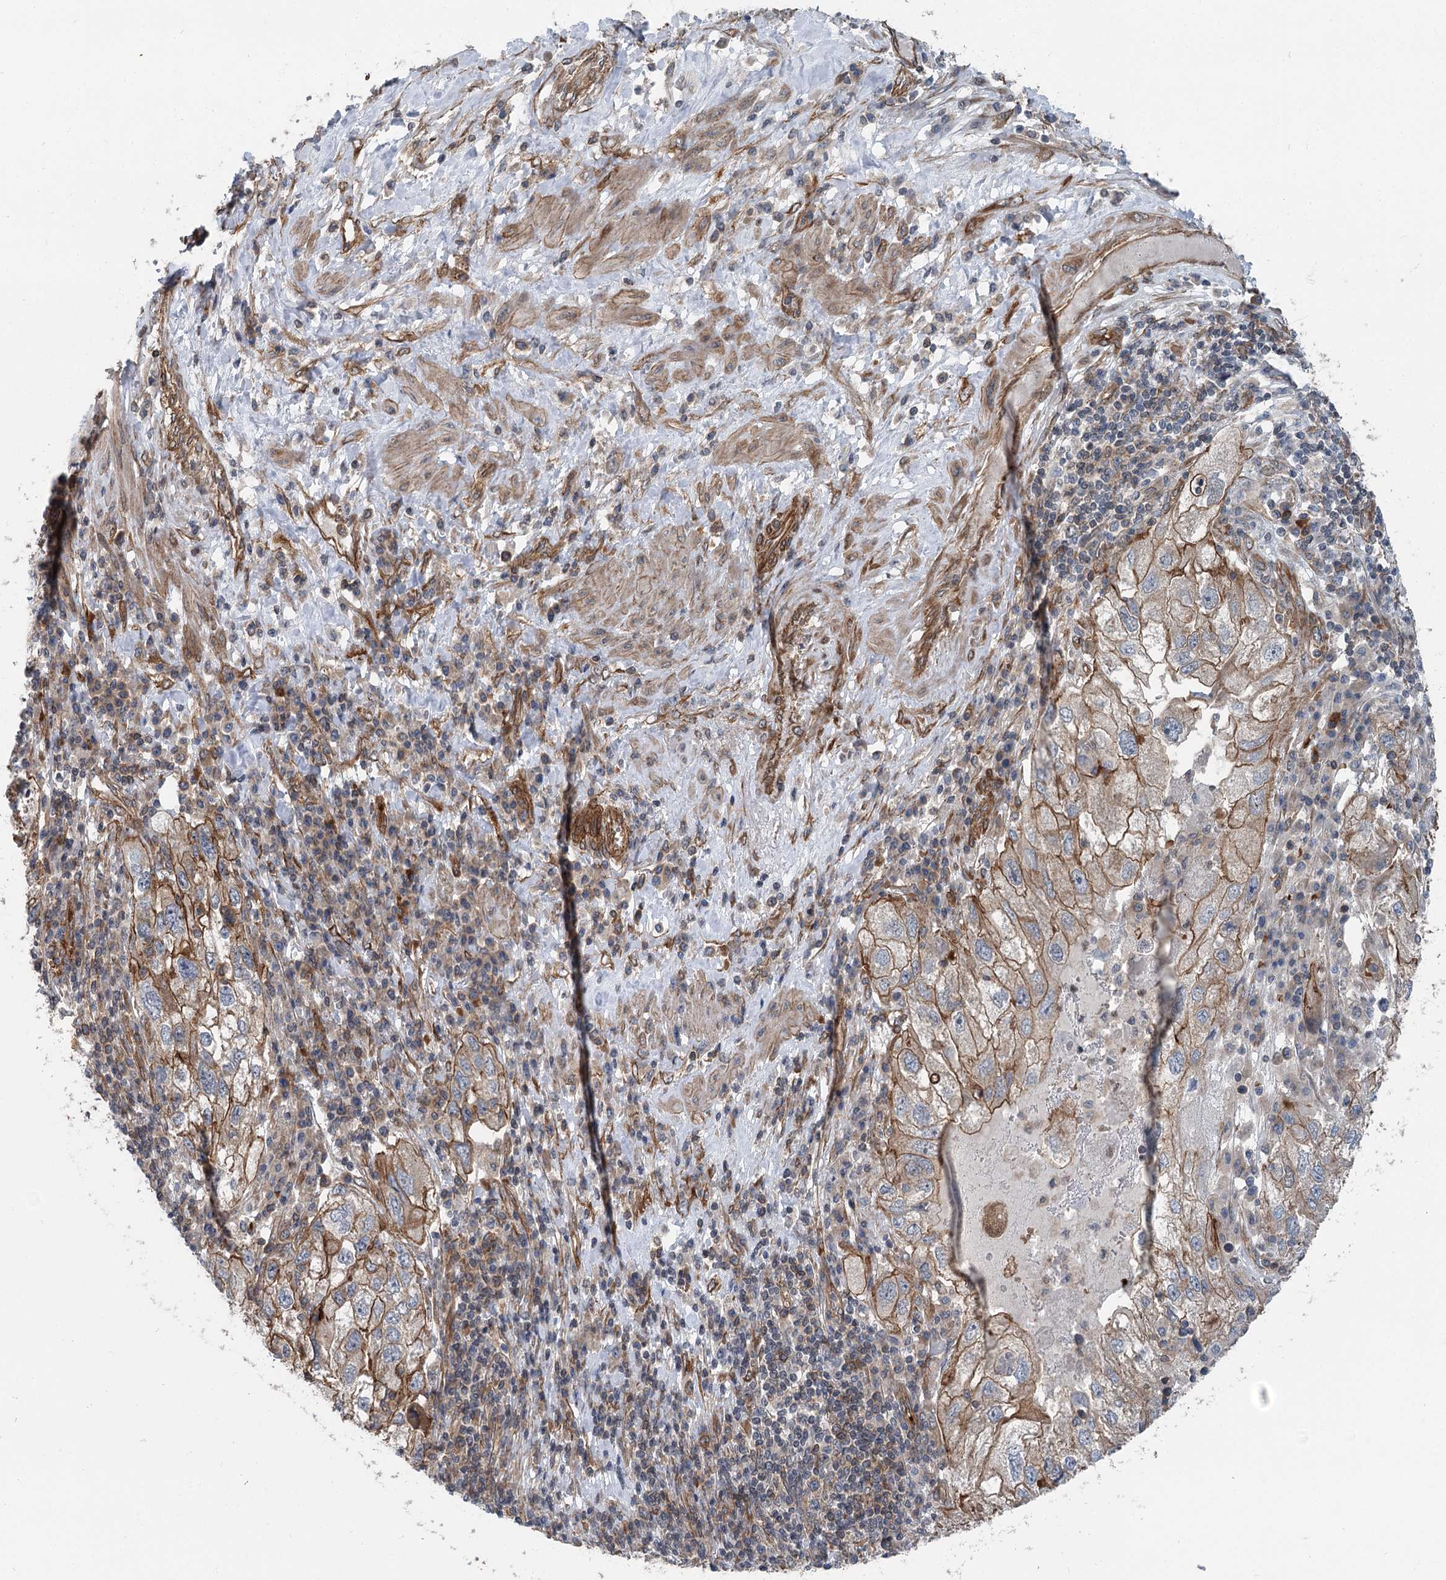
{"staining": {"intensity": "moderate", "quantity": ">75%", "location": "cytoplasmic/membranous"}, "tissue": "endometrial cancer", "cell_type": "Tumor cells", "image_type": "cancer", "snomed": [{"axis": "morphology", "description": "Adenocarcinoma, NOS"}, {"axis": "topography", "description": "Endometrium"}], "caption": "Endometrial cancer (adenocarcinoma) stained with a protein marker reveals moderate staining in tumor cells.", "gene": "IQSEC1", "patient": {"sex": "female", "age": 49}}